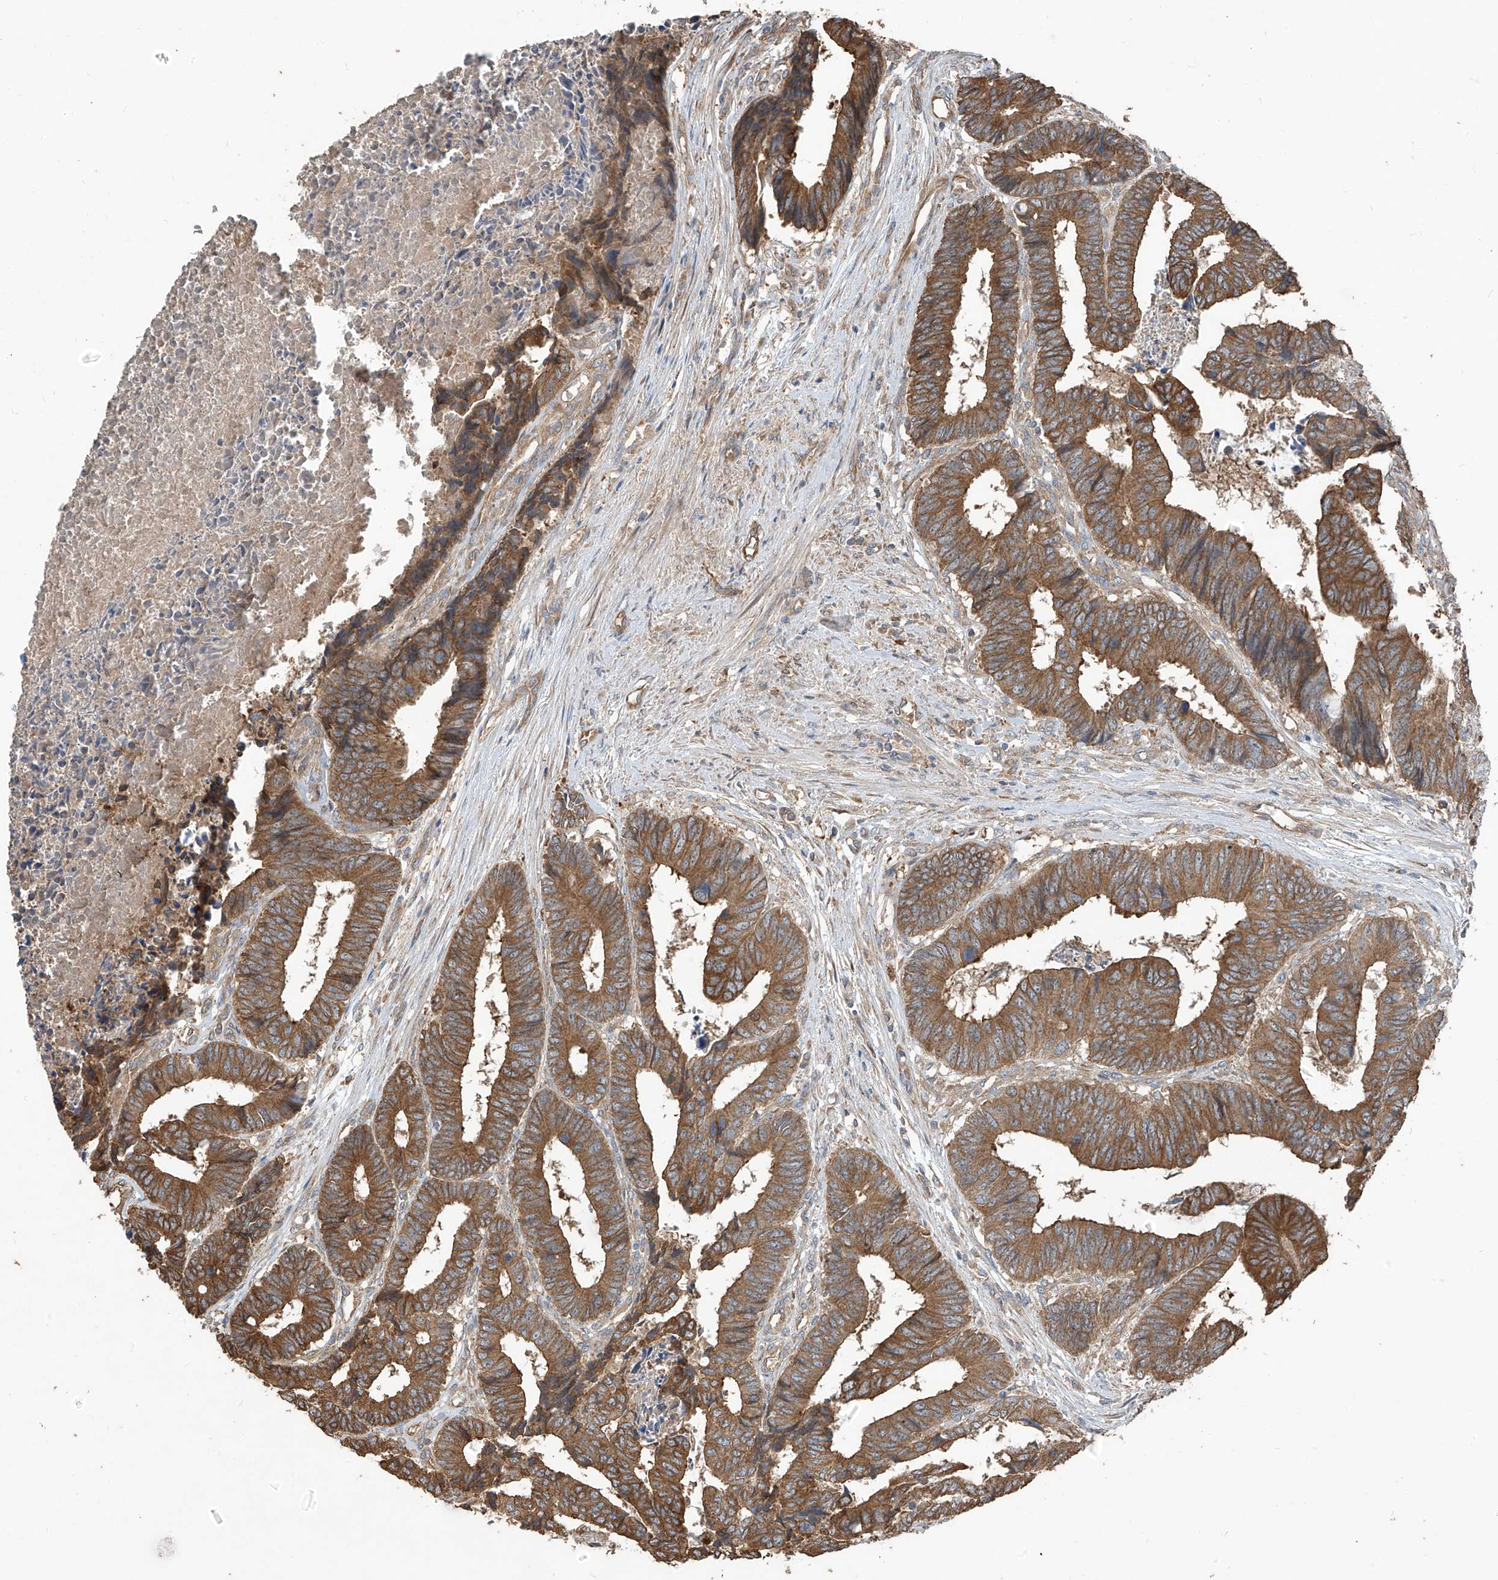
{"staining": {"intensity": "moderate", "quantity": ">75%", "location": "cytoplasmic/membranous"}, "tissue": "colorectal cancer", "cell_type": "Tumor cells", "image_type": "cancer", "snomed": [{"axis": "morphology", "description": "Adenocarcinoma, NOS"}, {"axis": "topography", "description": "Rectum"}], "caption": "Immunohistochemical staining of human adenocarcinoma (colorectal) displays medium levels of moderate cytoplasmic/membranous protein expression in about >75% of tumor cells.", "gene": "AGBL5", "patient": {"sex": "male", "age": 84}}